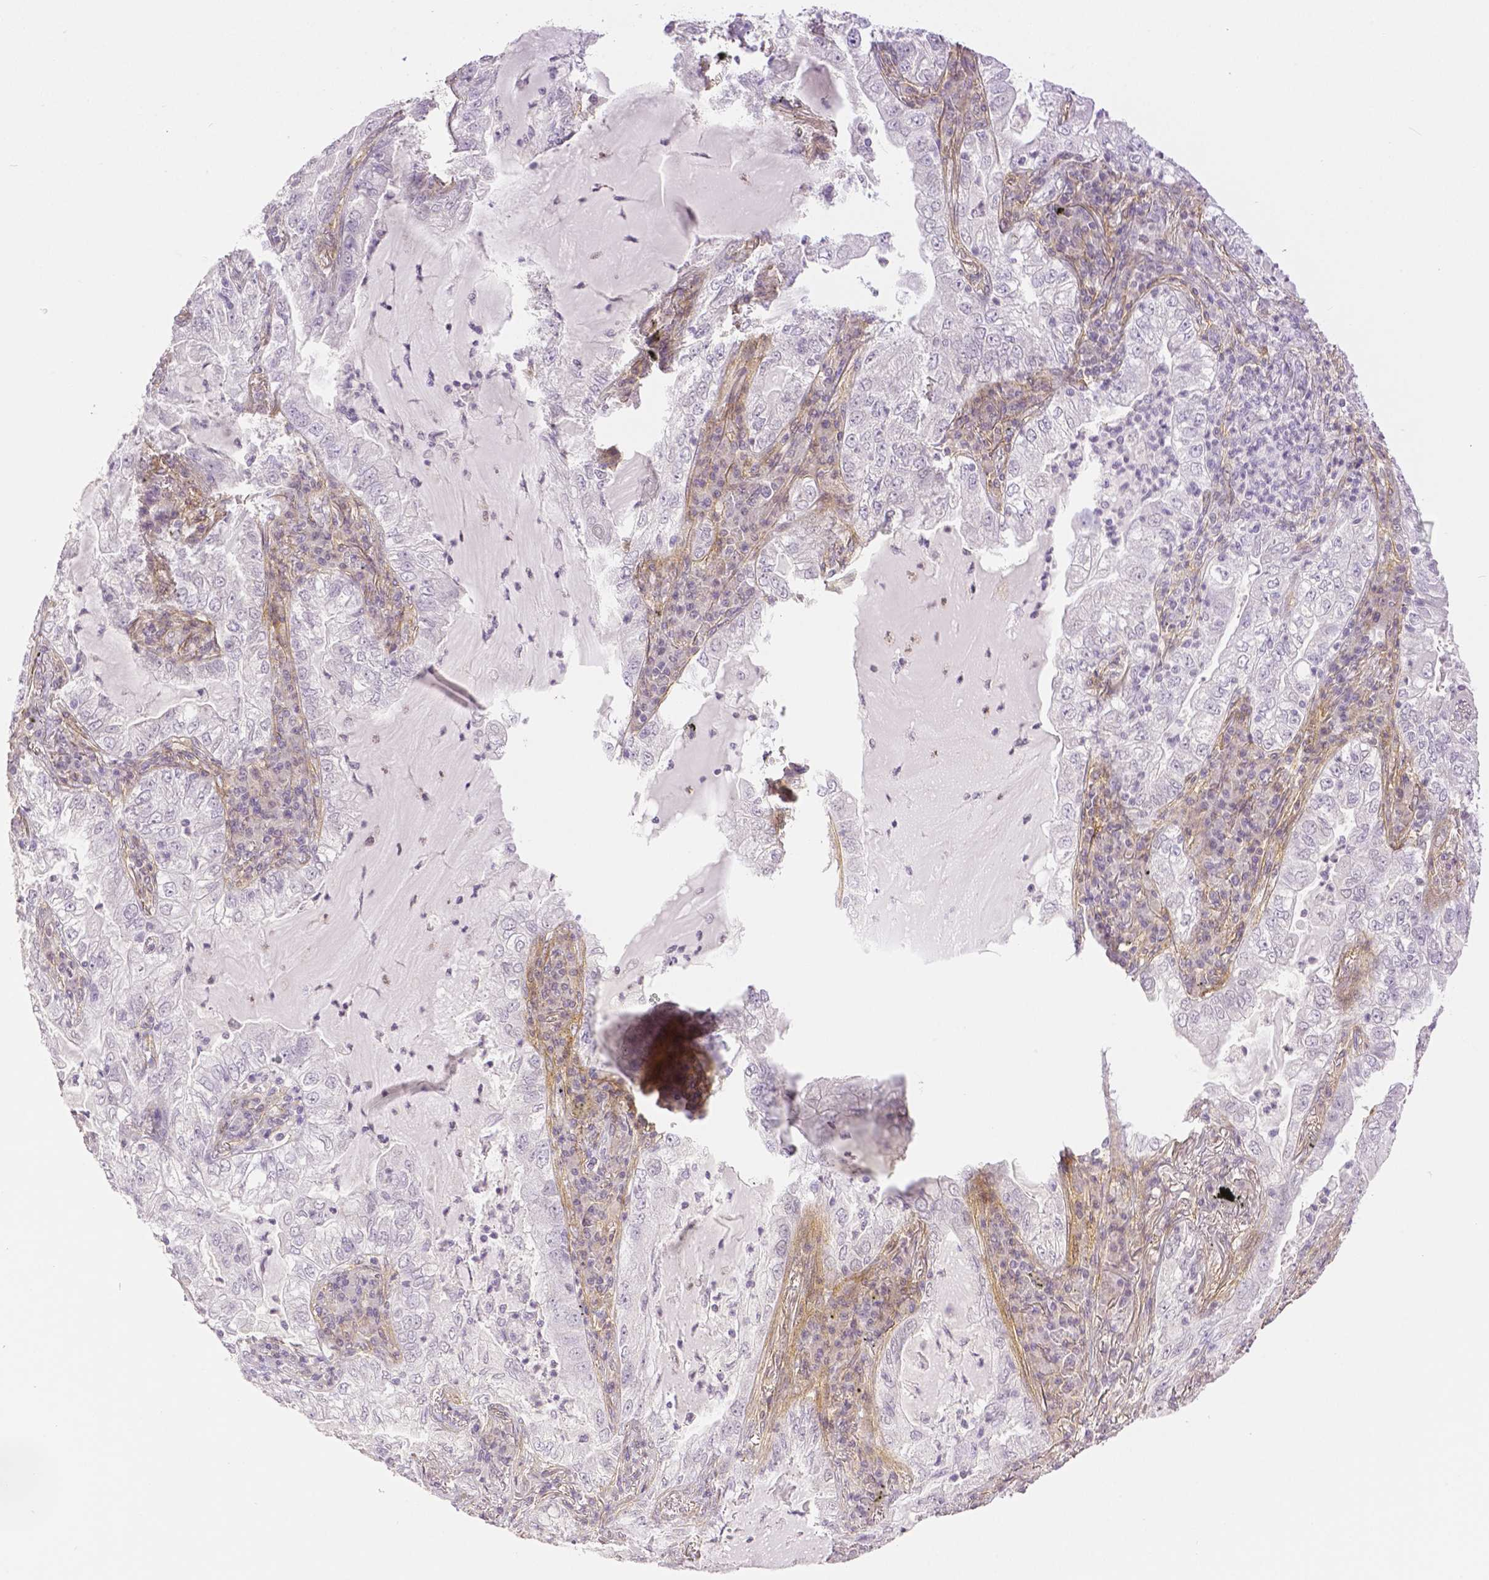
{"staining": {"intensity": "negative", "quantity": "none", "location": "none"}, "tissue": "lung cancer", "cell_type": "Tumor cells", "image_type": "cancer", "snomed": [{"axis": "morphology", "description": "Adenocarcinoma, NOS"}, {"axis": "topography", "description": "Lung"}], "caption": "Immunohistochemistry of human adenocarcinoma (lung) reveals no expression in tumor cells.", "gene": "THY1", "patient": {"sex": "female", "age": 73}}